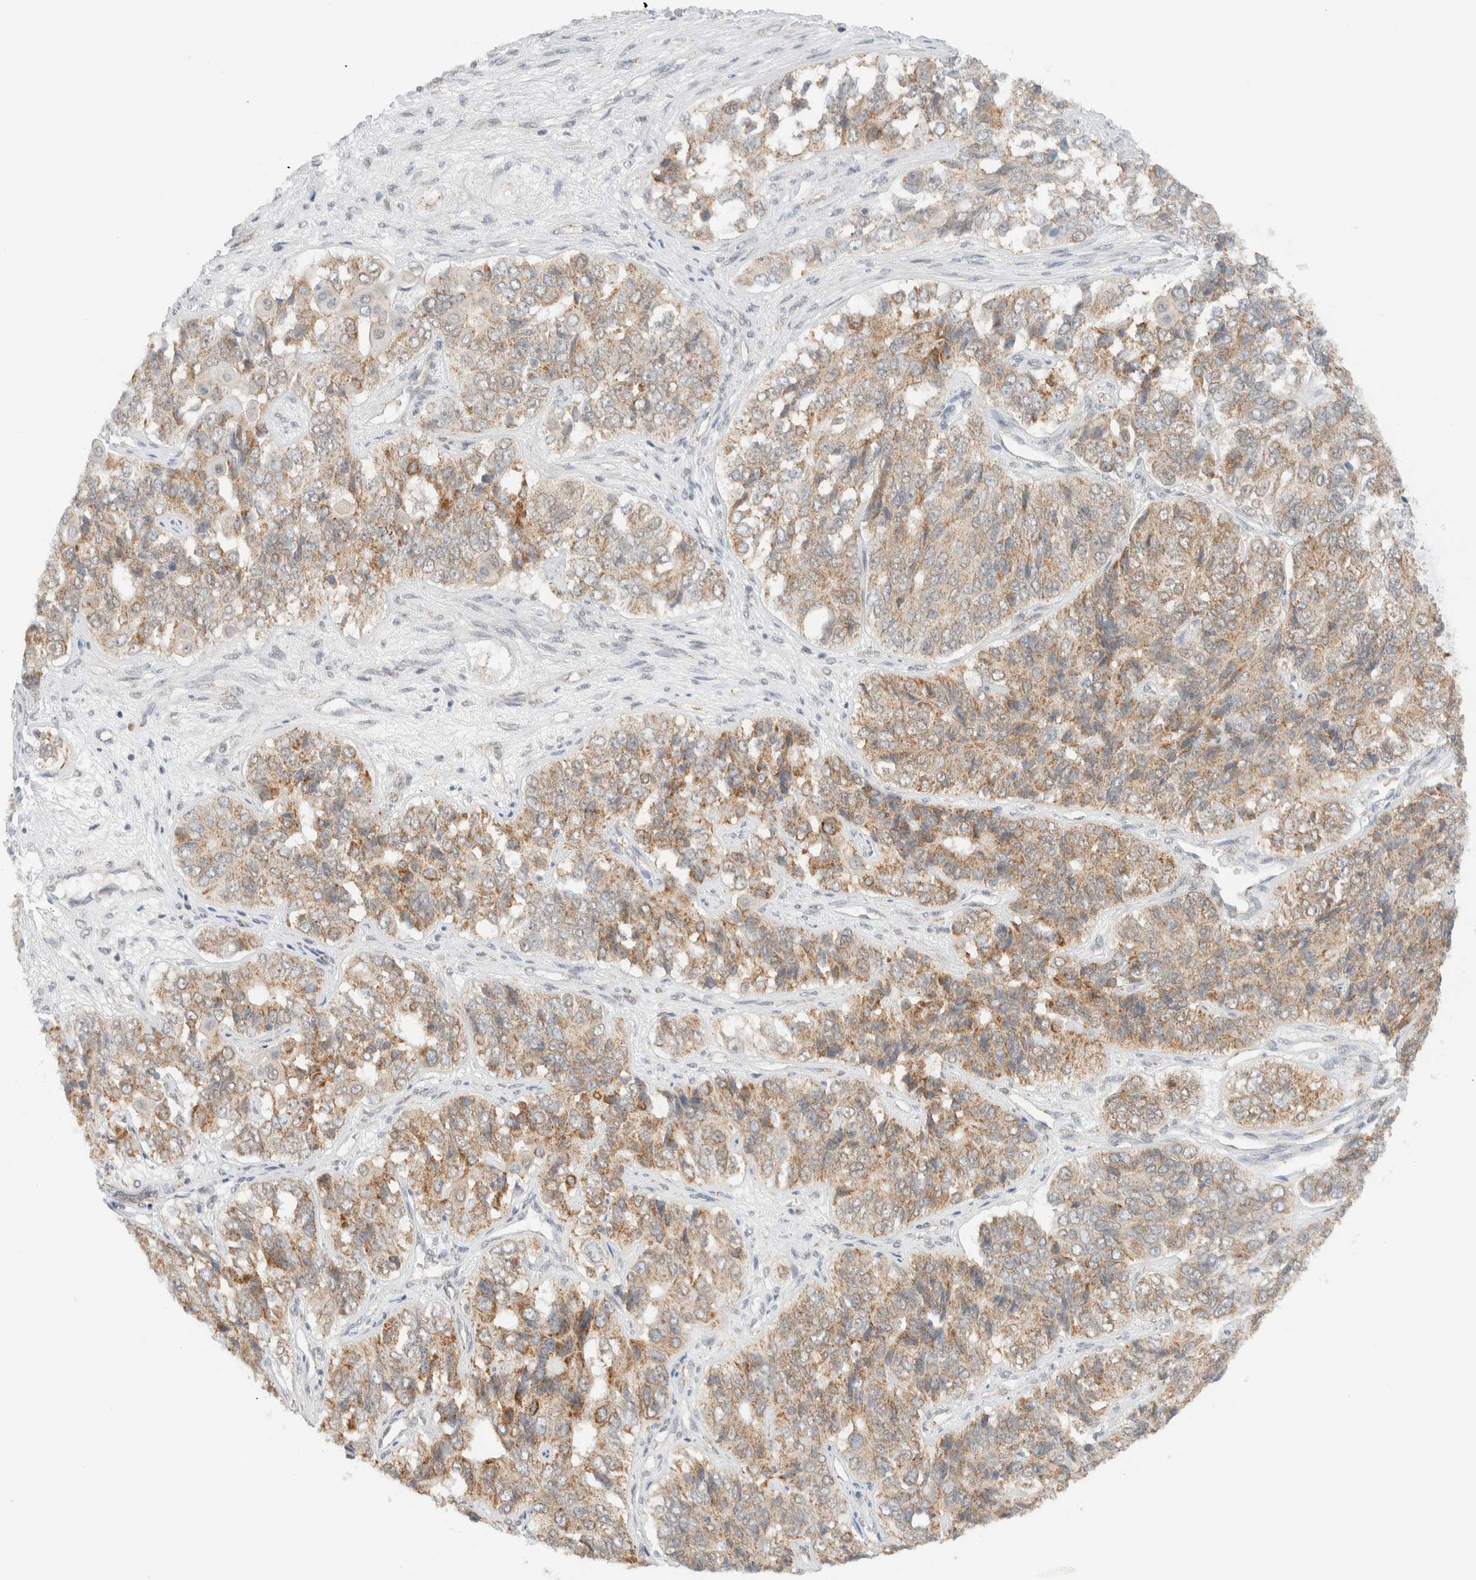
{"staining": {"intensity": "moderate", "quantity": ">75%", "location": "cytoplasmic/membranous"}, "tissue": "ovarian cancer", "cell_type": "Tumor cells", "image_type": "cancer", "snomed": [{"axis": "morphology", "description": "Carcinoma, endometroid"}, {"axis": "topography", "description": "Ovary"}], "caption": "Ovarian cancer stained with a protein marker exhibits moderate staining in tumor cells.", "gene": "MRPL41", "patient": {"sex": "female", "age": 51}}